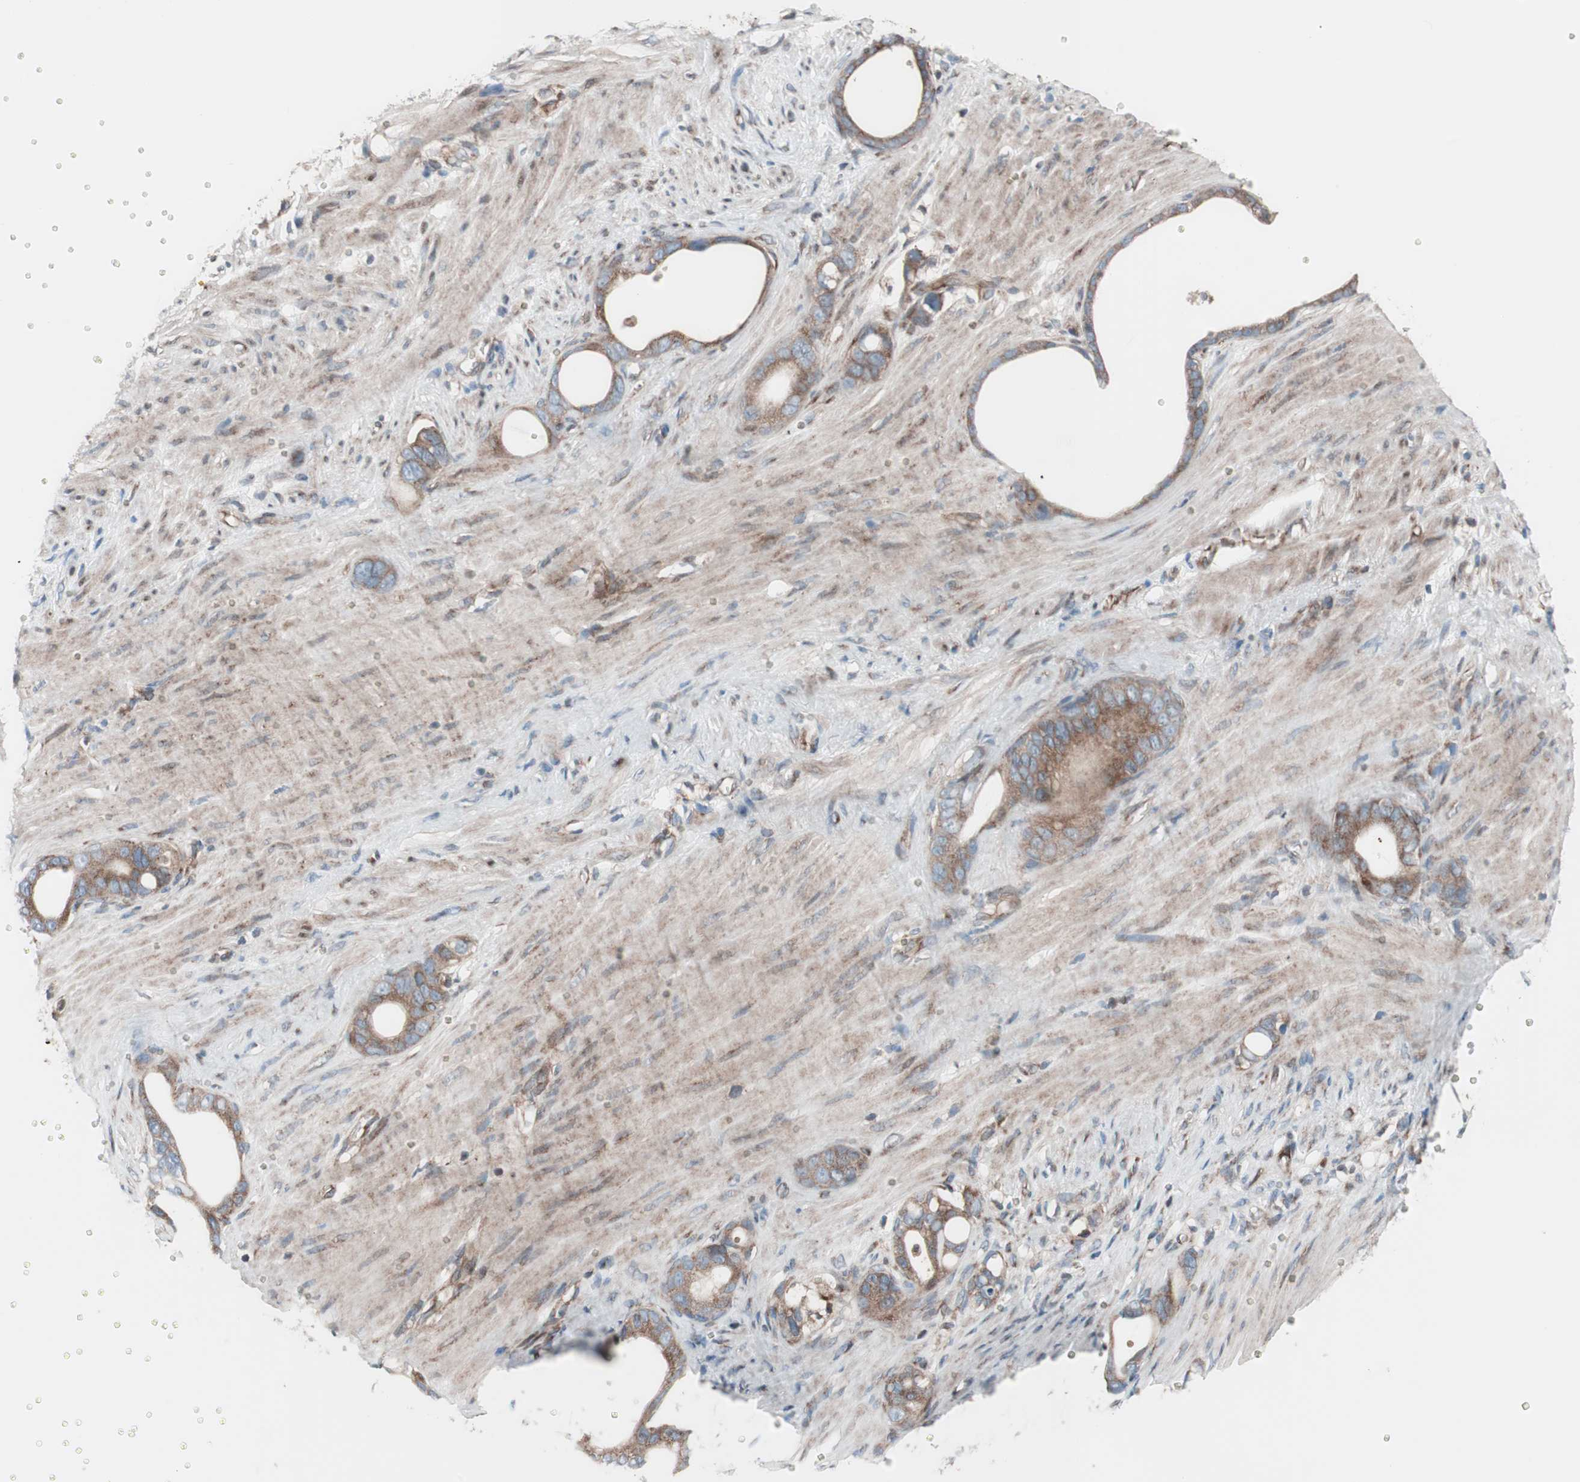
{"staining": {"intensity": "moderate", "quantity": ">75%", "location": "cytoplasmic/membranous"}, "tissue": "stomach cancer", "cell_type": "Tumor cells", "image_type": "cancer", "snomed": [{"axis": "morphology", "description": "Adenocarcinoma, NOS"}, {"axis": "topography", "description": "Stomach"}], "caption": "IHC of adenocarcinoma (stomach) reveals medium levels of moderate cytoplasmic/membranous staining in about >75% of tumor cells. (DAB (3,3'-diaminobenzidine) IHC with brightfield microscopy, high magnification).", "gene": "SEC31A", "patient": {"sex": "female", "age": 75}}